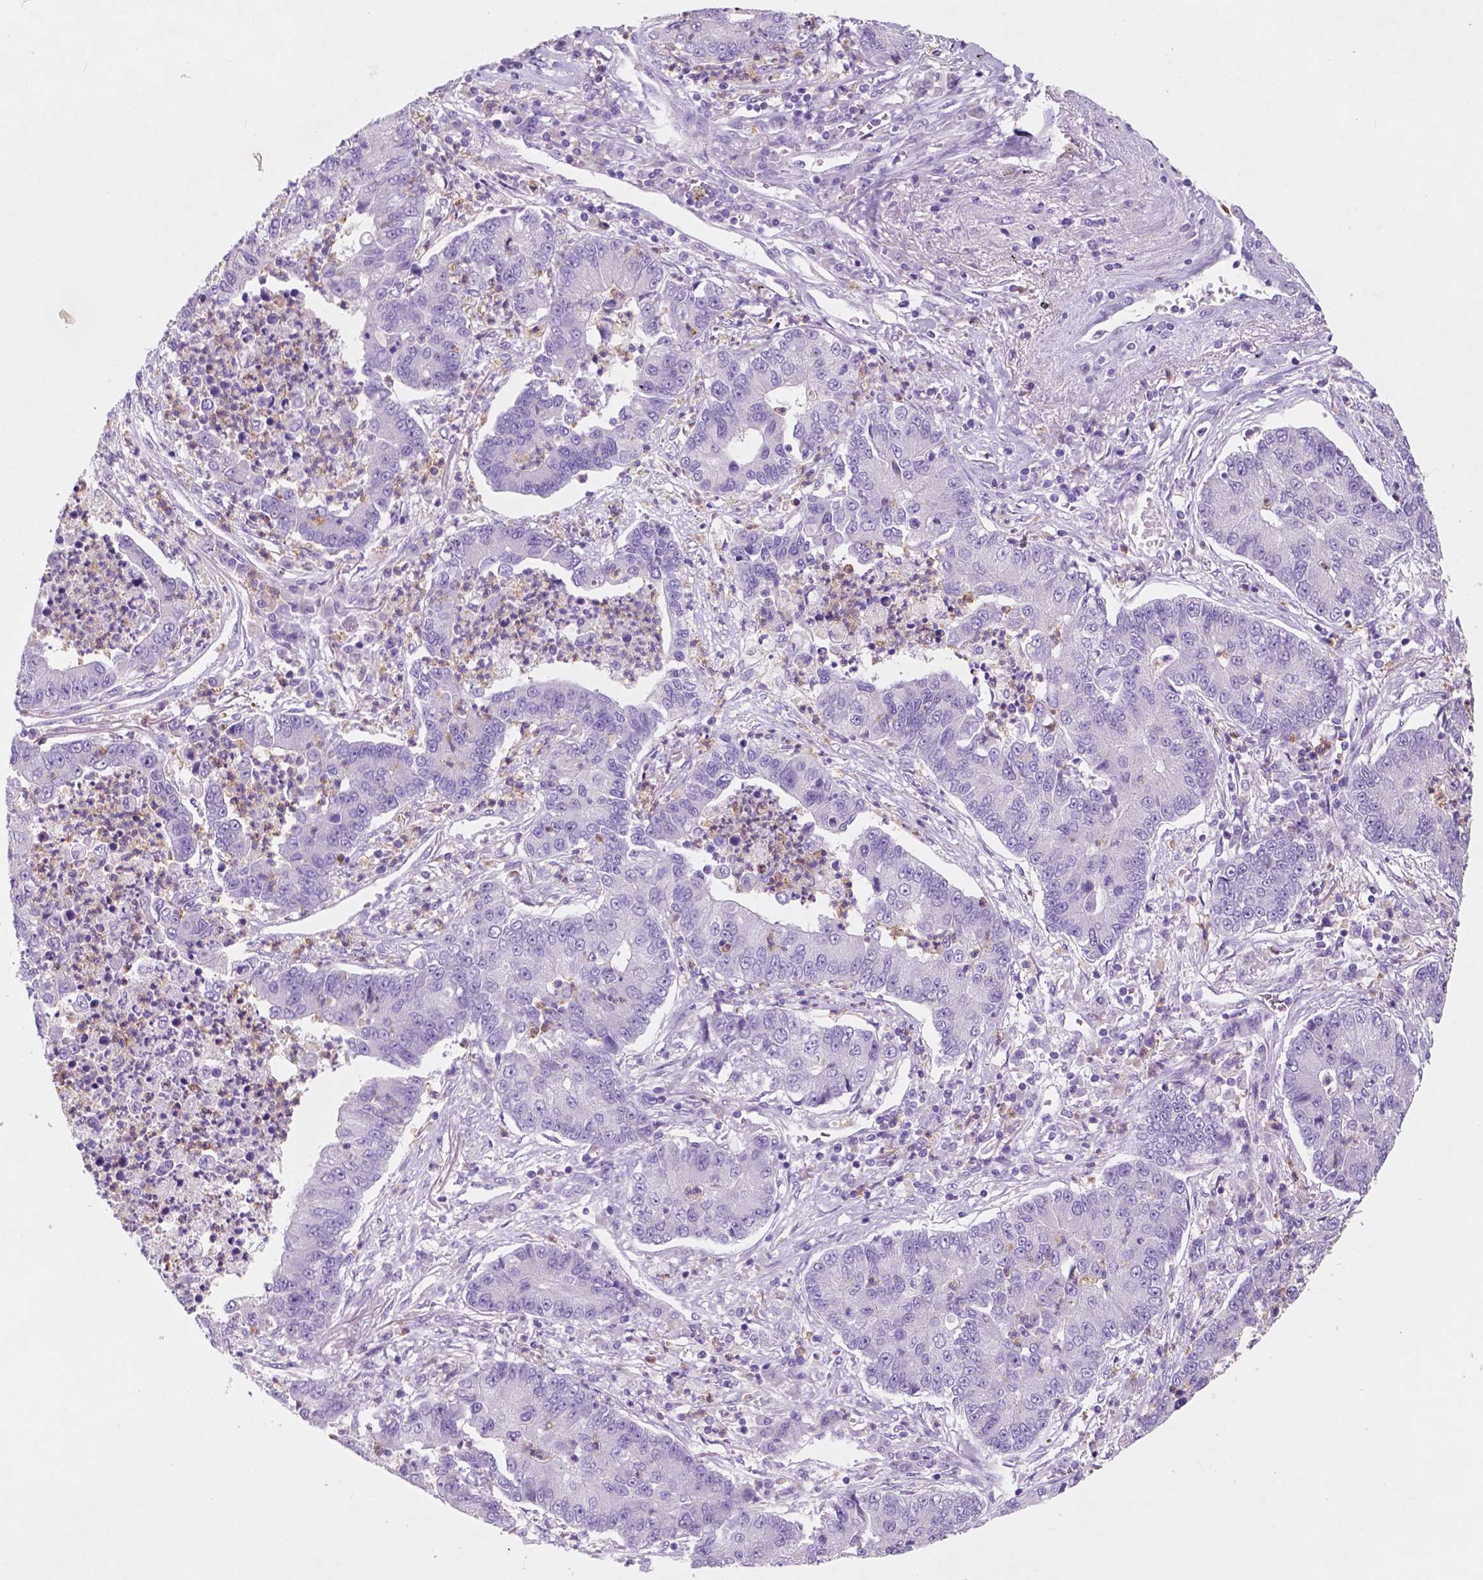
{"staining": {"intensity": "negative", "quantity": "none", "location": "none"}, "tissue": "lung cancer", "cell_type": "Tumor cells", "image_type": "cancer", "snomed": [{"axis": "morphology", "description": "Adenocarcinoma, NOS"}, {"axis": "topography", "description": "Lung"}], "caption": "IHC micrograph of human lung adenocarcinoma stained for a protein (brown), which exhibits no expression in tumor cells.", "gene": "CUZD1", "patient": {"sex": "female", "age": 57}}